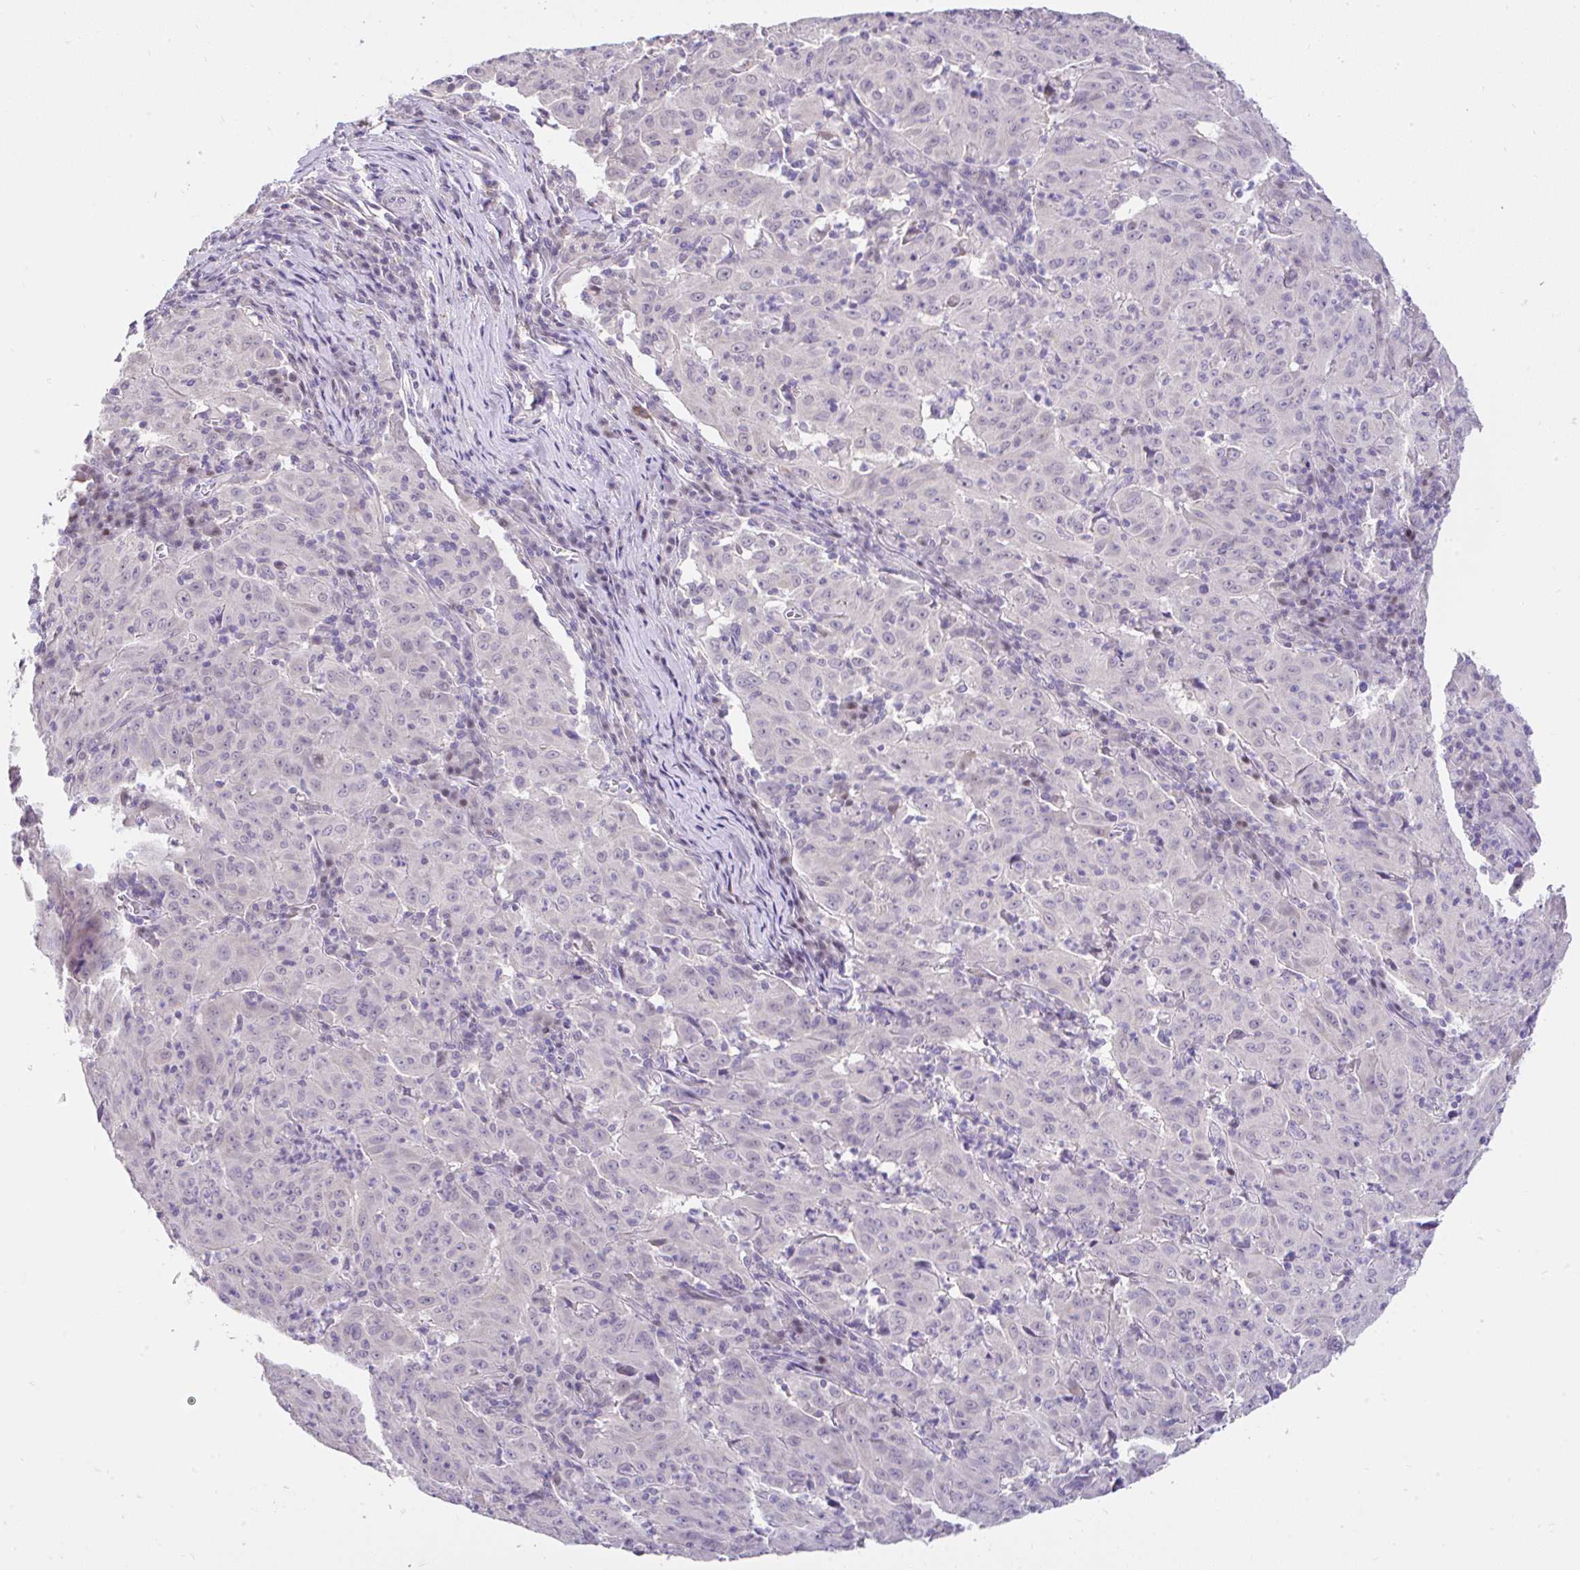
{"staining": {"intensity": "negative", "quantity": "none", "location": "none"}, "tissue": "pancreatic cancer", "cell_type": "Tumor cells", "image_type": "cancer", "snomed": [{"axis": "morphology", "description": "Adenocarcinoma, NOS"}, {"axis": "topography", "description": "Pancreas"}], "caption": "Tumor cells are negative for brown protein staining in adenocarcinoma (pancreatic).", "gene": "CTU1", "patient": {"sex": "male", "age": 63}}